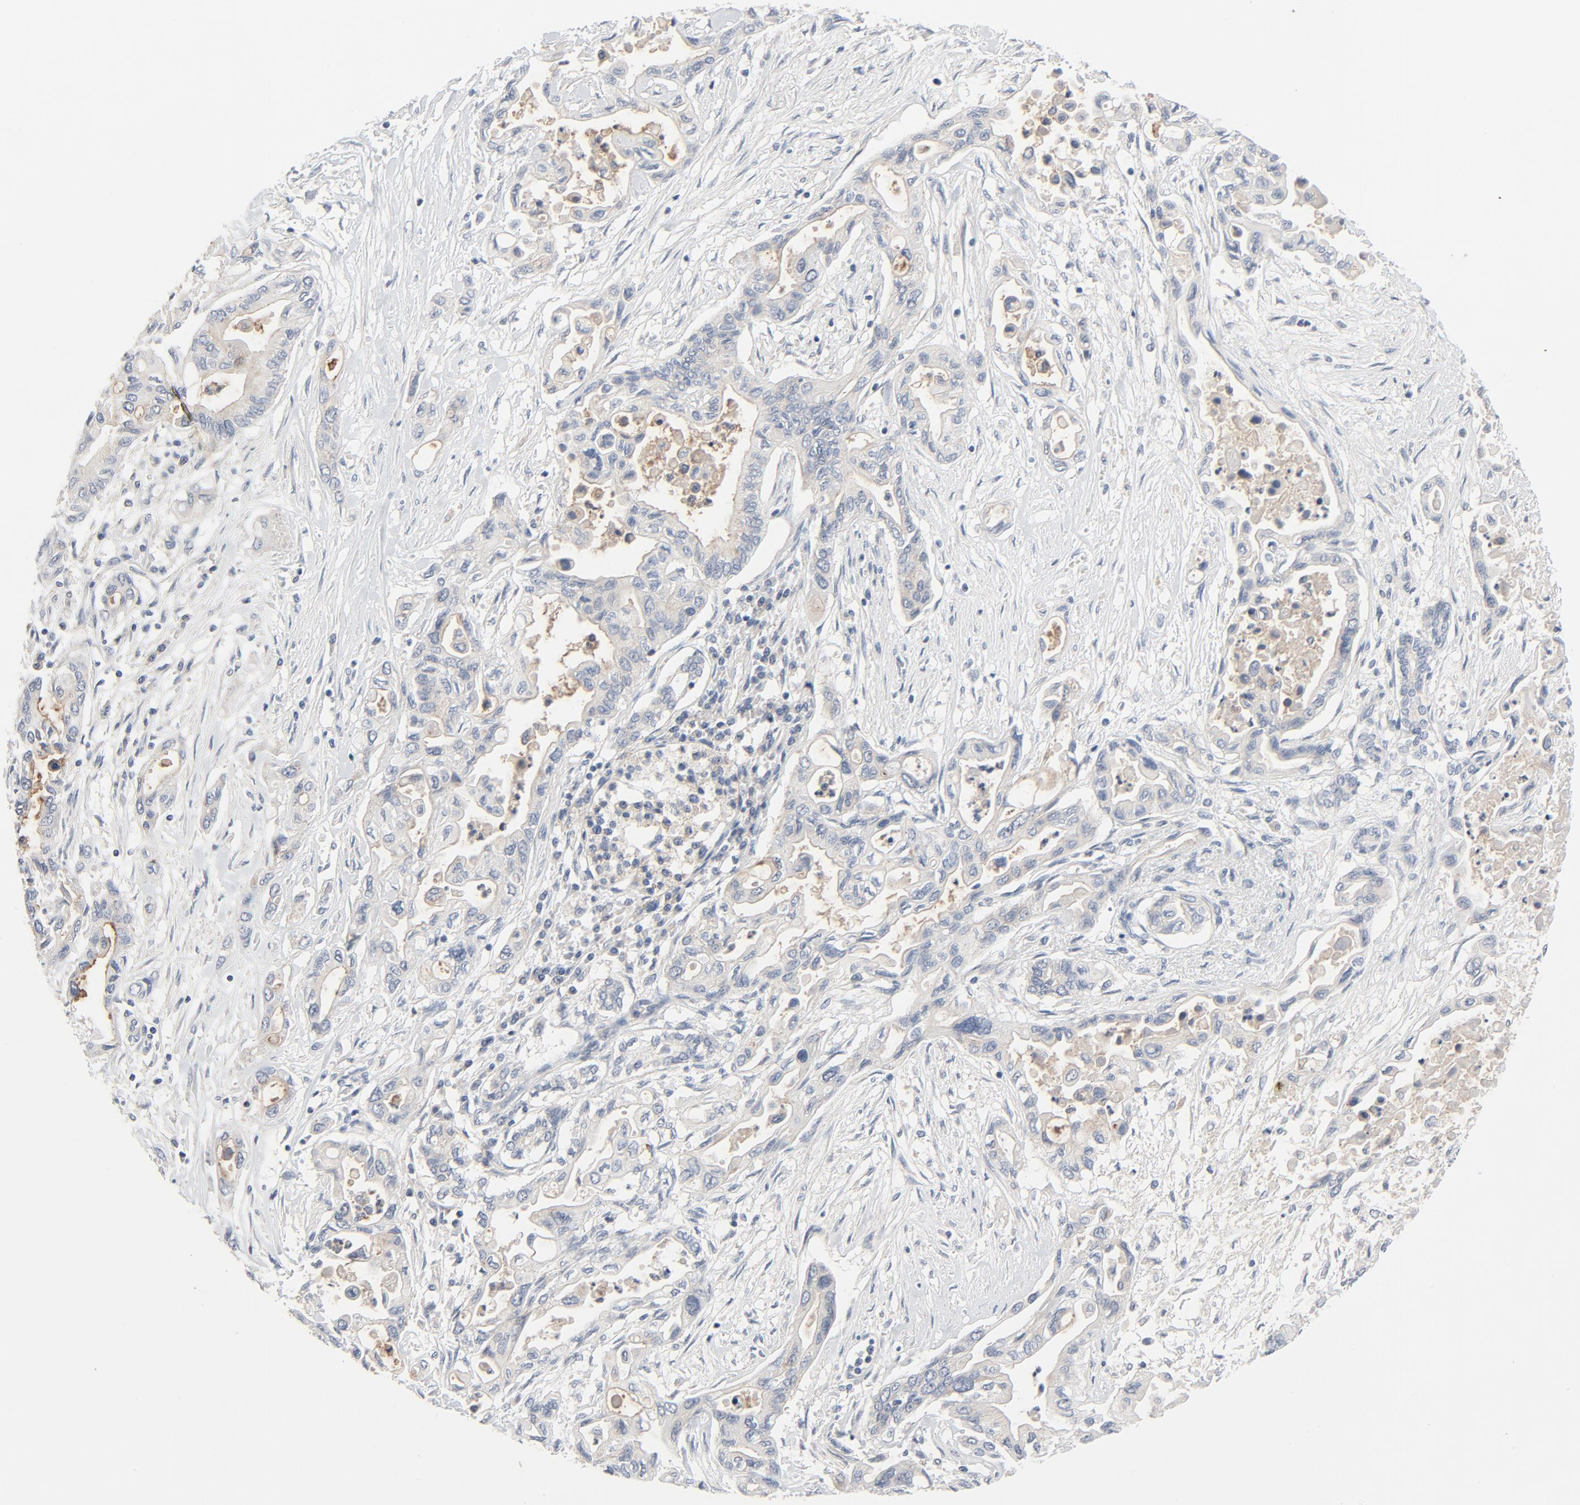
{"staining": {"intensity": "weak", "quantity": ">75%", "location": "cytoplasmic/membranous"}, "tissue": "pancreatic cancer", "cell_type": "Tumor cells", "image_type": "cancer", "snomed": [{"axis": "morphology", "description": "Adenocarcinoma, NOS"}, {"axis": "topography", "description": "Pancreas"}], "caption": "Human pancreatic cancer (adenocarcinoma) stained with a brown dye displays weak cytoplasmic/membranous positive expression in about >75% of tumor cells.", "gene": "TSG101", "patient": {"sex": "female", "age": 57}}